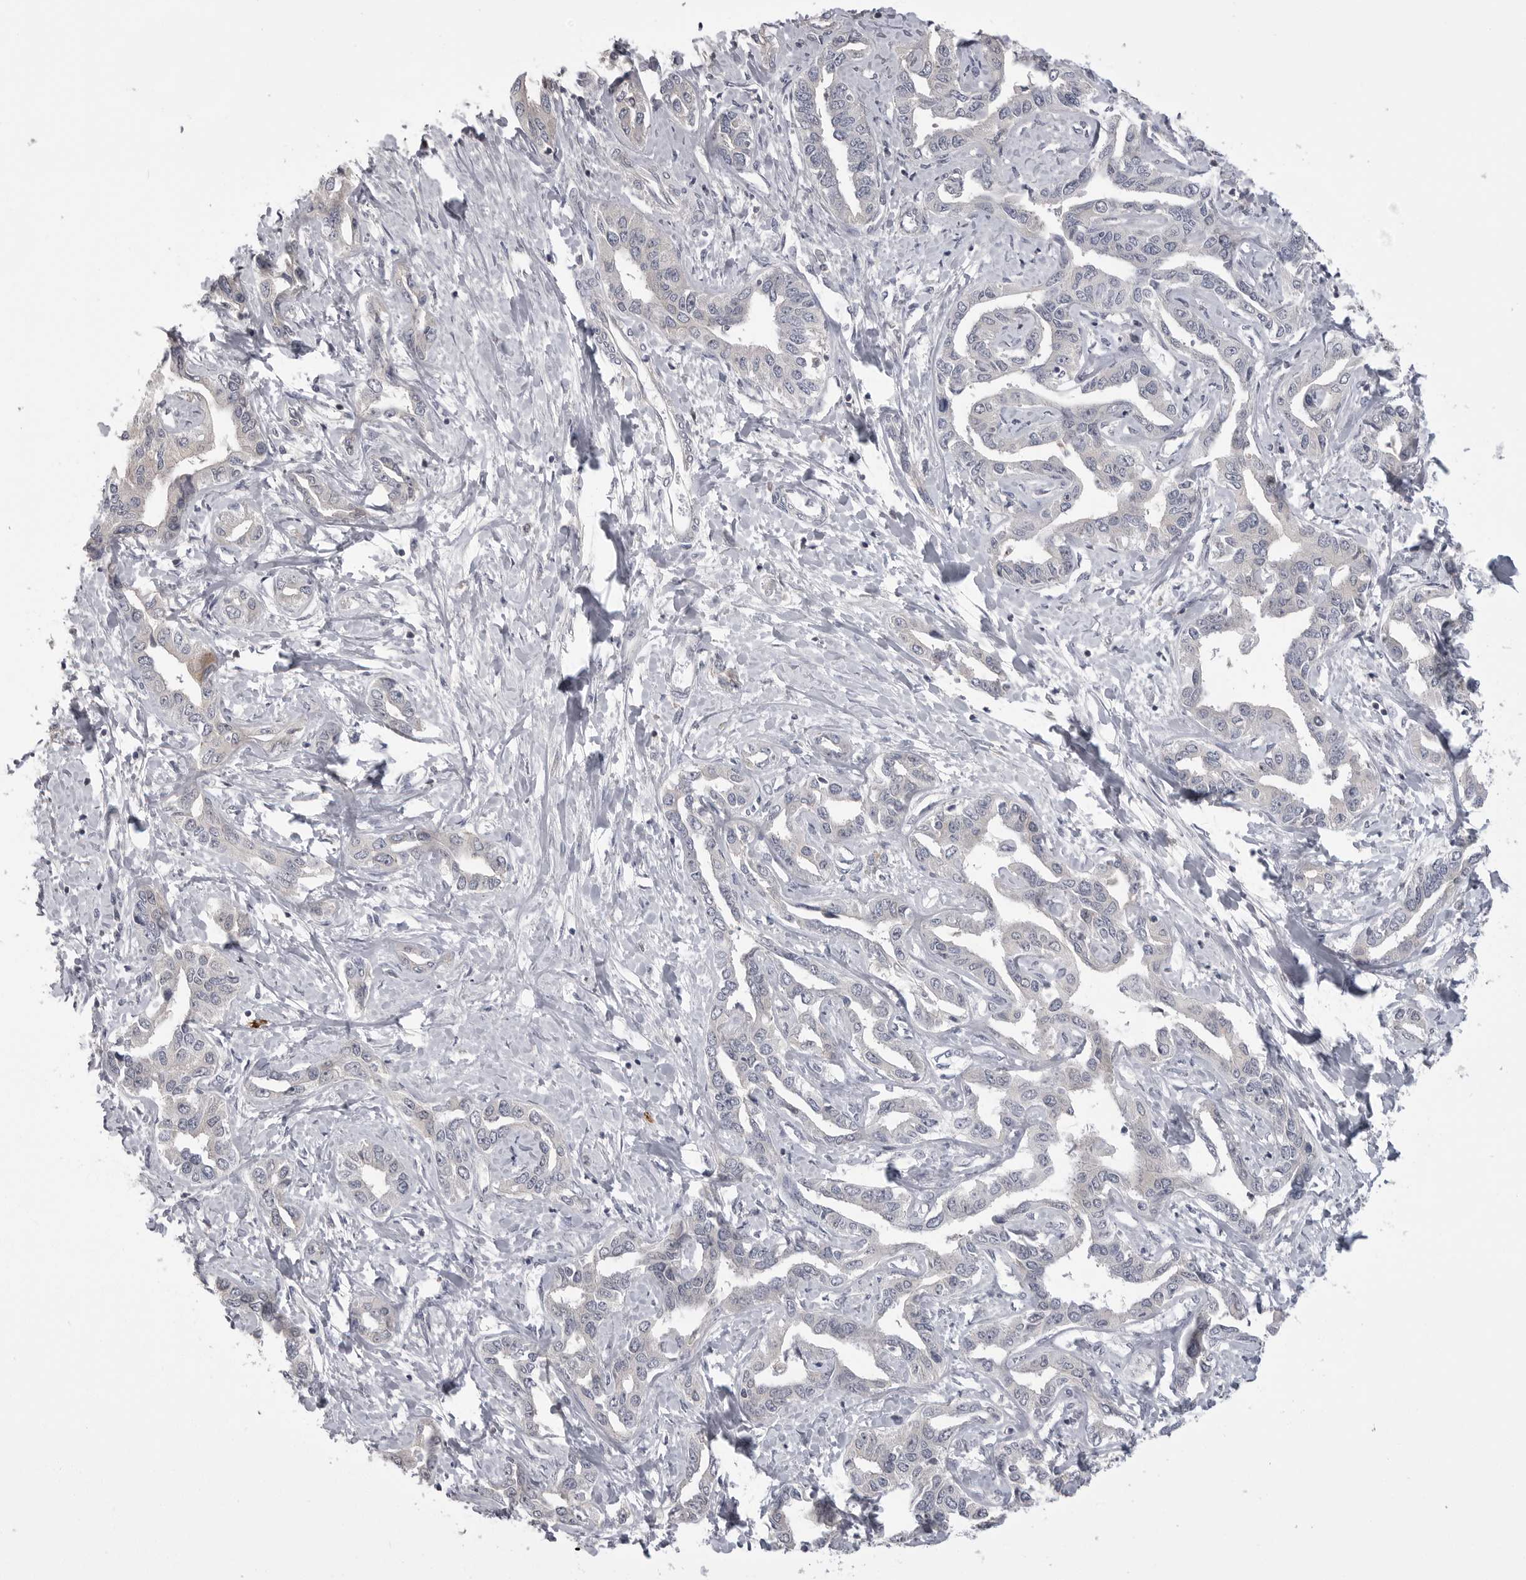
{"staining": {"intensity": "negative", "quantity": "none", "location": "none"}, "tissue": "liver cancer", "cell_type": "Tumor cells", "image_type": "cancer", "snomed": [{"axis": "morphology", "description": "Cholangiocarcinoma"}, {"axis": "topography", "description": "Liver"}], "caption": "Human liver cancer (cholangiocarcinoma) stained for a protein using immunohistochemistry shows no staining in tumor cells.", "gene": "FKBP2", "patient": {"sex": "male", "age": 59}}